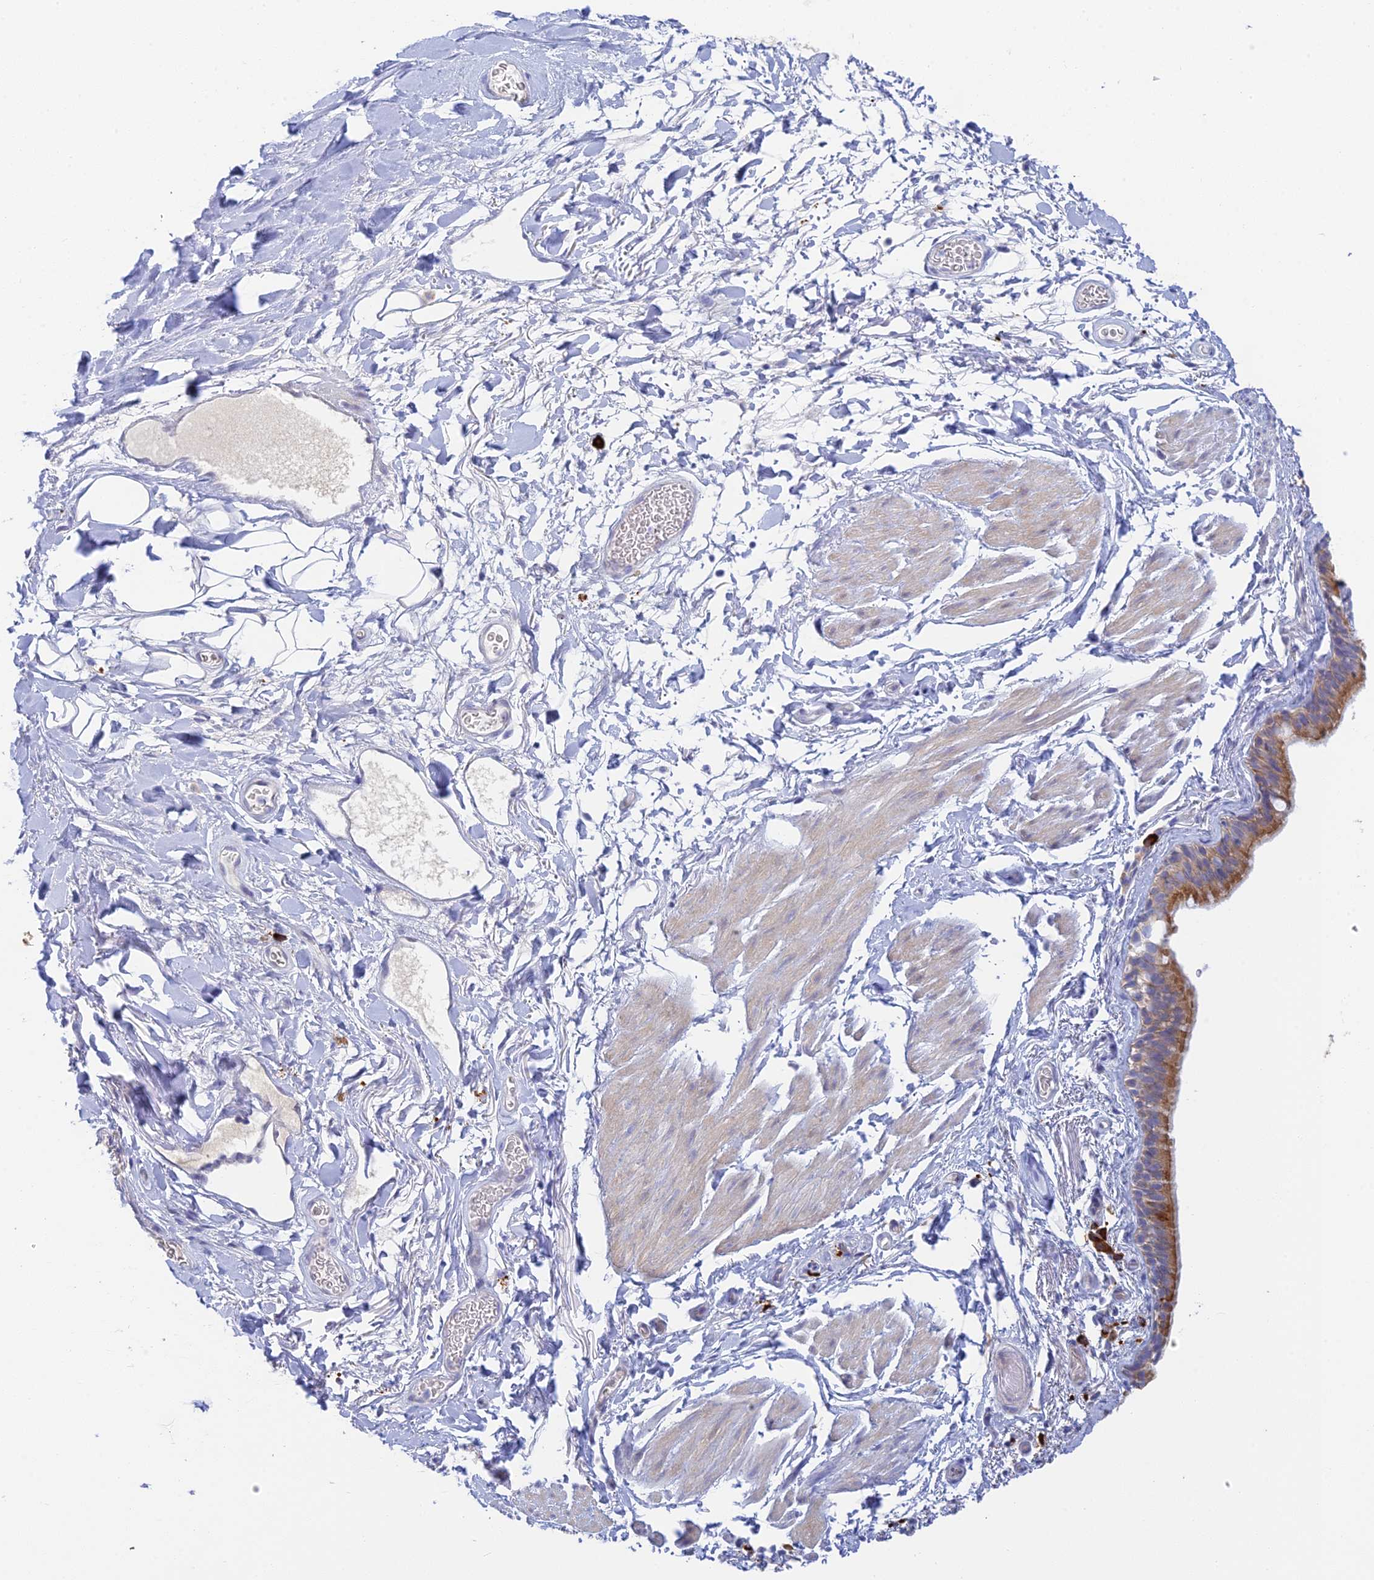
{"staining": {"intensity": "moderate", "quantity": ">75%", "location": "cytoplasmic/membranous"}, "tissue": "bronchus", "cell_type": "Respiratory epithelial cells", "image_type": "normal", "snomed": [{"axis": "morphology", "description": "Normal tissue, NOS"}, {"axis": "topography", "description": "Cartilage tissue"}], "caption": "IHC of unremarkable human bronchus exhibits medium levels of moderate cytoplasmic/membranous positivity in approximately >75% of respiratory epithelial cells.", "gene": "CEP152", "patient": {"sex": "male", "age": 63}}